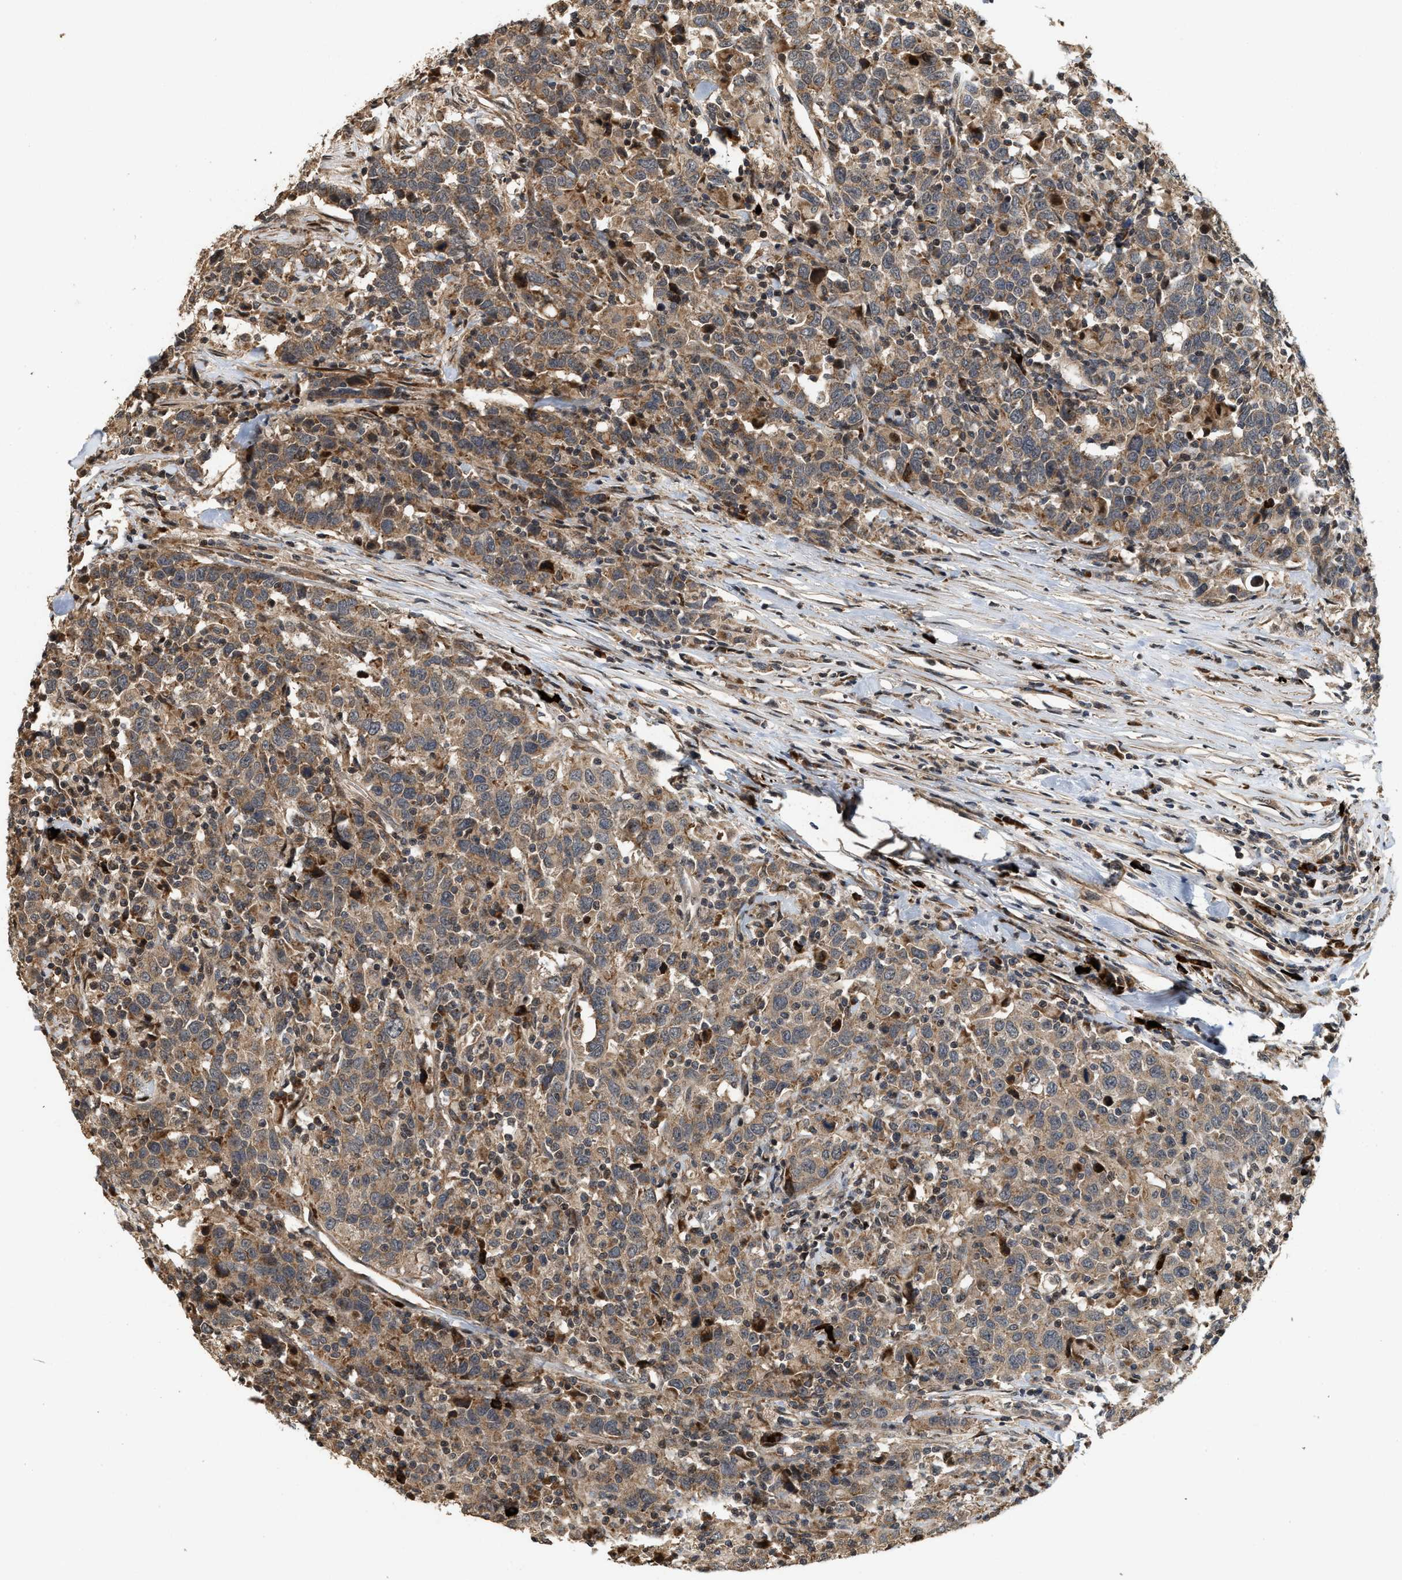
{"staining": {"intensity": "moderate", "quantity": ">75%", "location": "cytoplasmic/membranous"}, "tissue": "urothelial cancer", "cell_type": "Tumor cells", "image_type": "cancer", "snomed": [{"axis": "morphology", "description": "Urothelial carcinoma, High grade"}, {"axis": "topography", "description": "Urinary bladder"}], "caption": "Protein expression analysis of urothelial cancer reveals moderate cytoplasmic/membranous staining in approximately >75% of tumor cells.", "gene": "ELP2", "patient": {"sex": "male", "age": 61}}